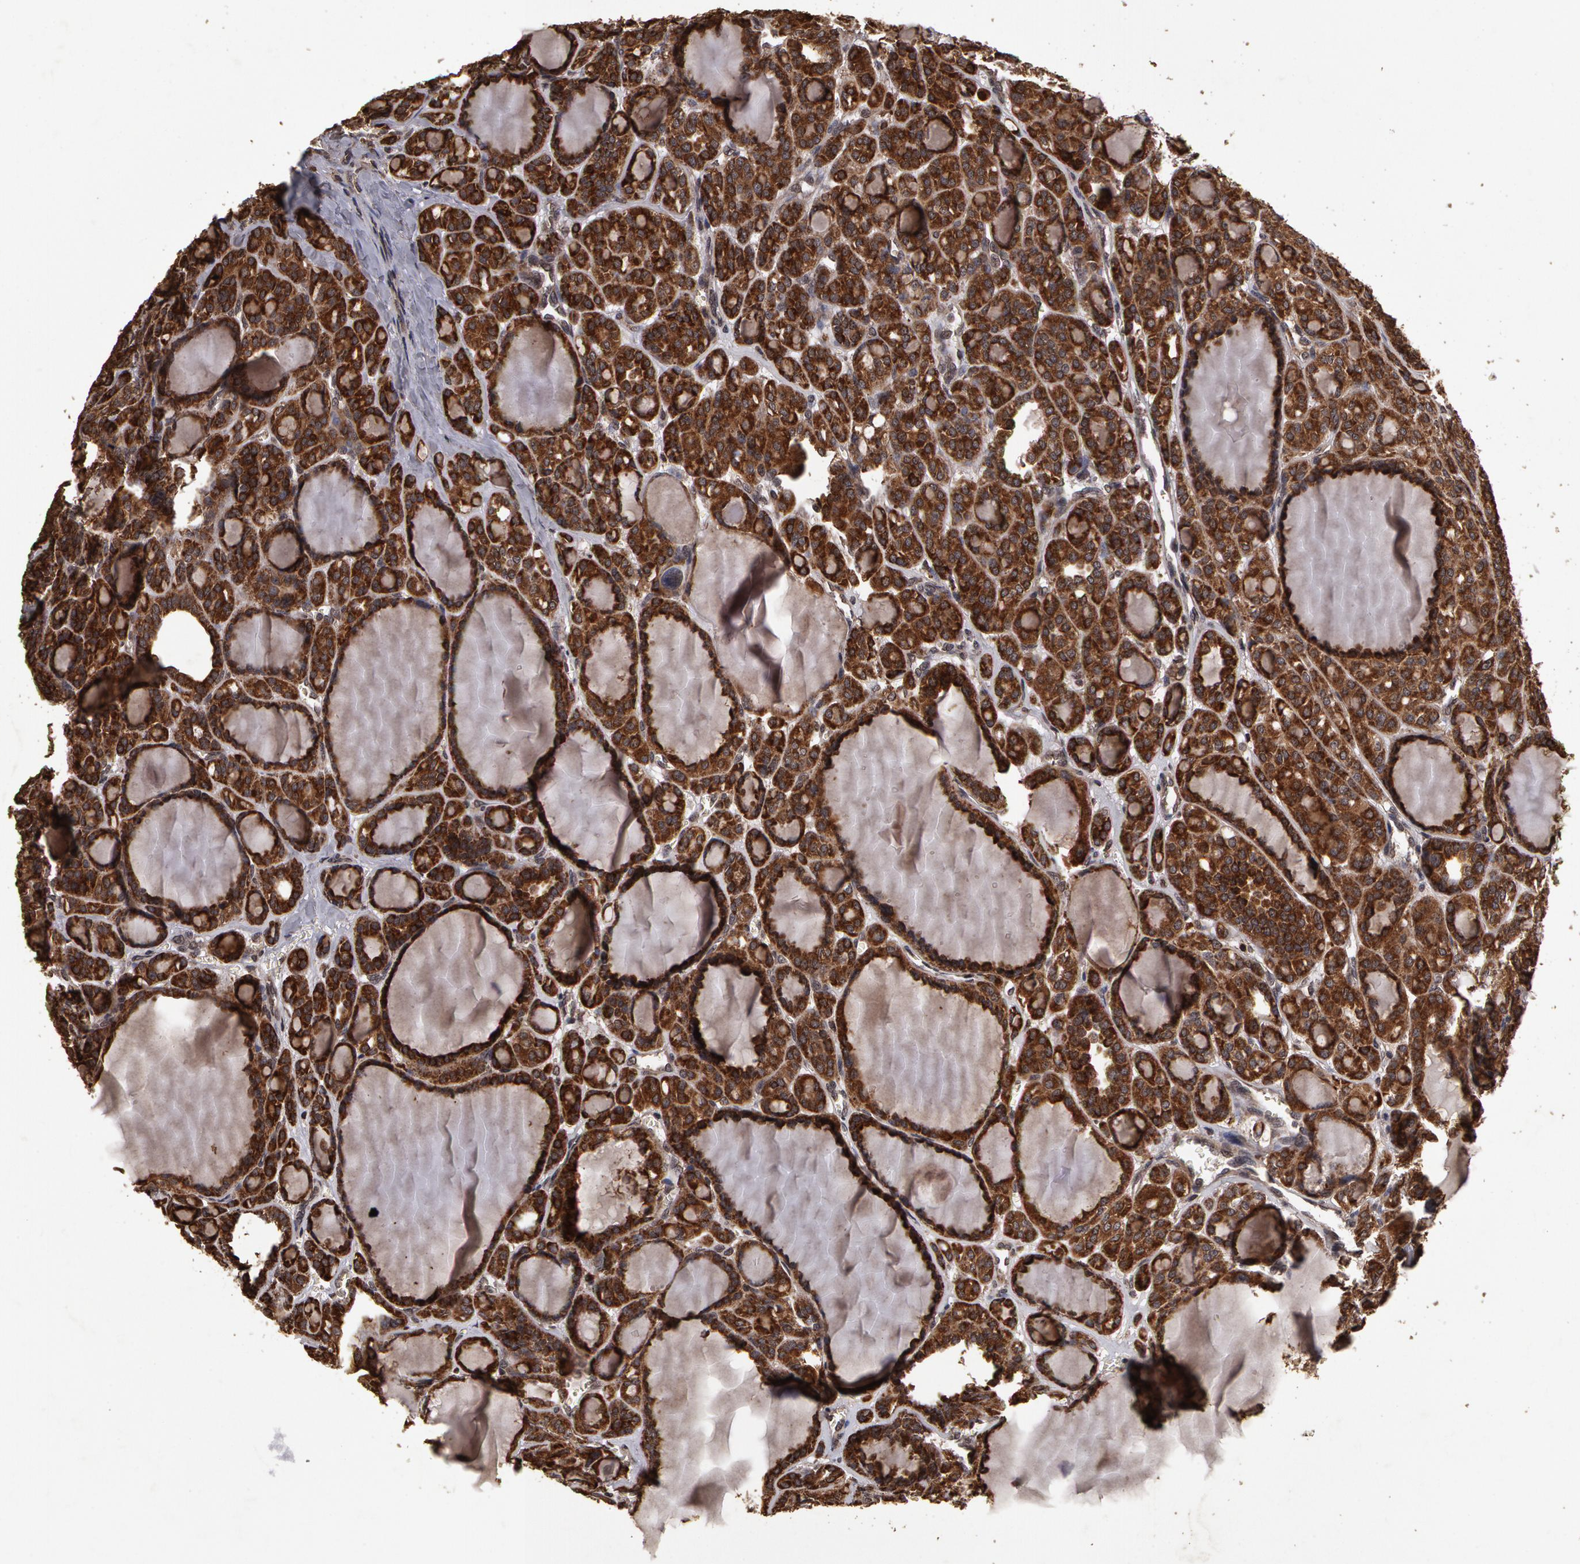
{"staining": {"intensity": "strong", "quantity": ">75%", "location": "cytoplasmic/membranous"}, "tissue": "thyroid cancer", "cell_type": "Tumor cells", "image_type": "cancer", "snomed": [{"axis": "morphology", "description": "Follicular adenoma carcinoma, NOS"}, {"axis": "topography", "description": "Thyroid gland"}], "caption": "Immunohistochemical staining of thyroid follicular adenoma carcinoma reveals strong cytoplasmic/membranous protein staining in approximately >75% of tumor cells.", "gene": "CALR", "patient": {"sex": "female", "age": 71}}